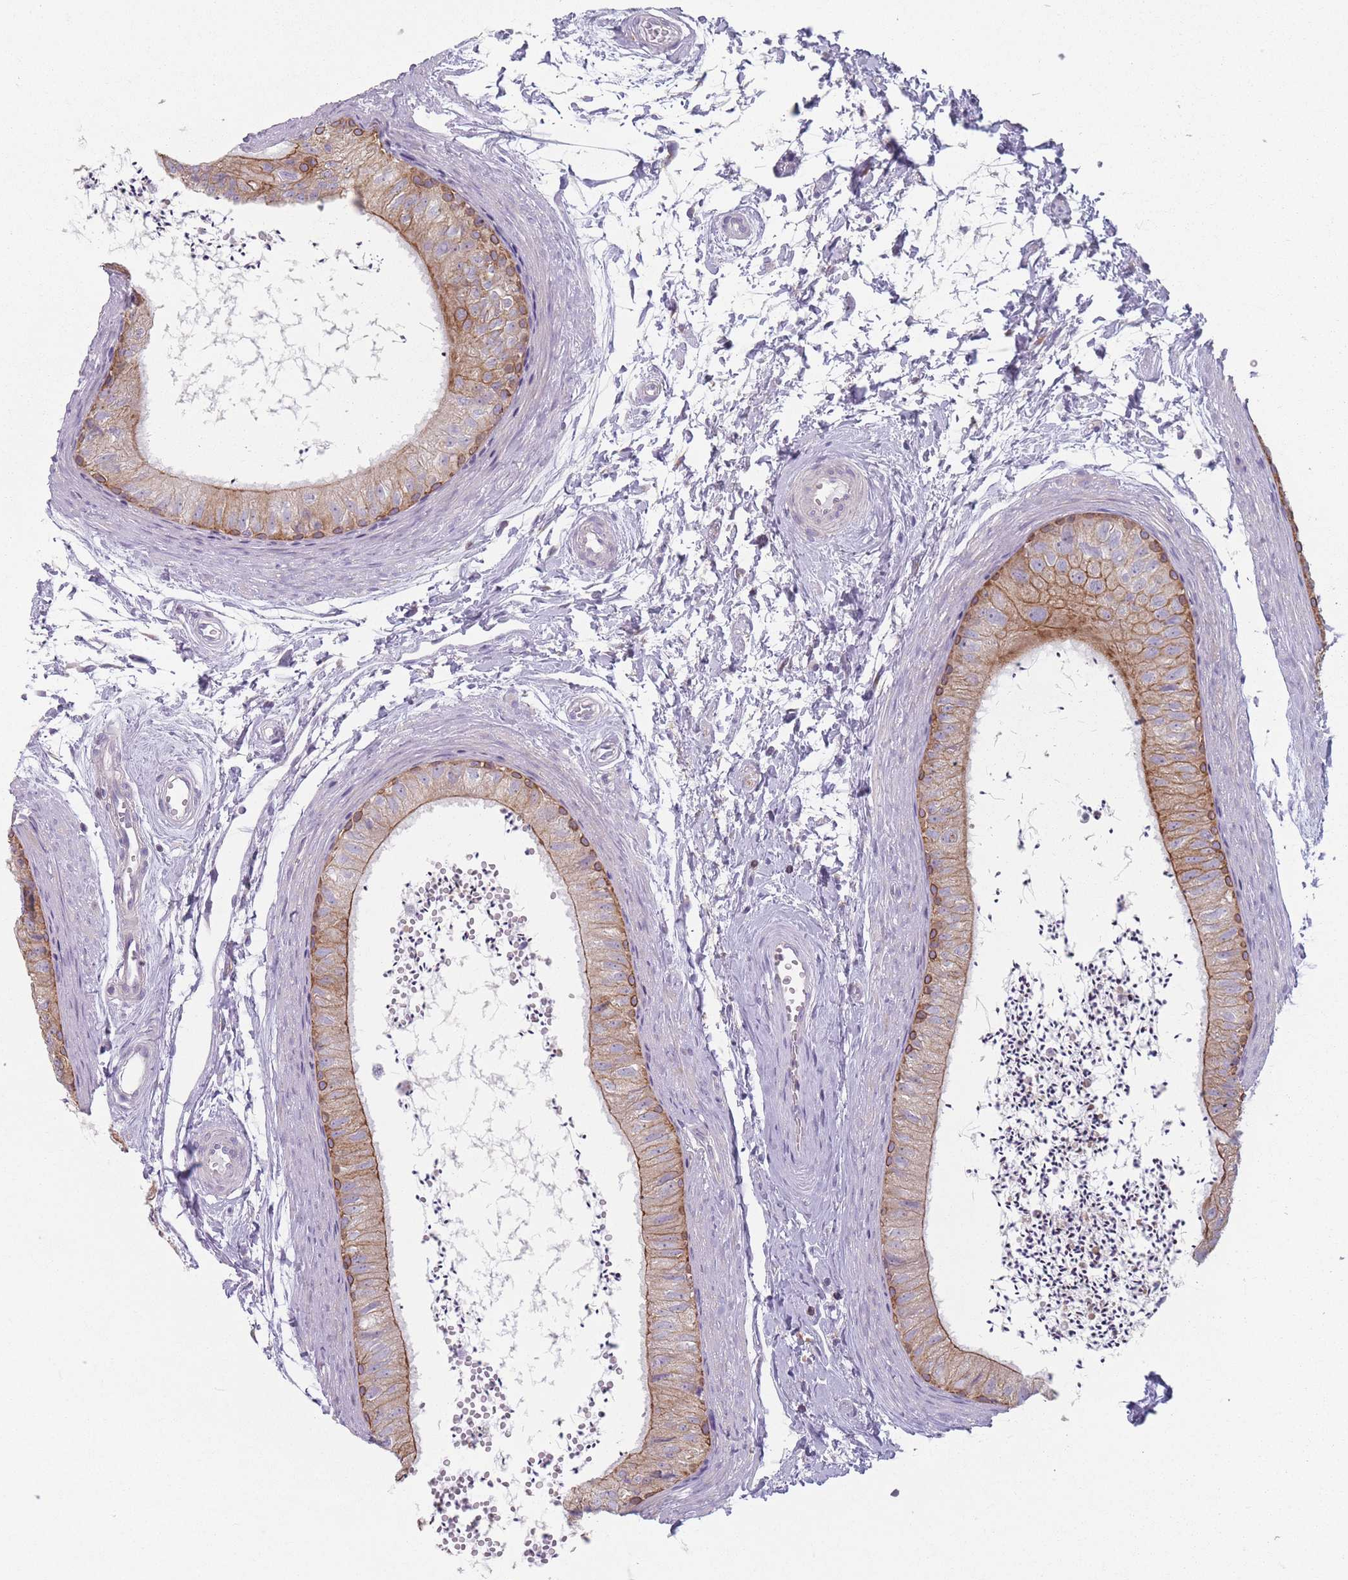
{"staining": {"intensity": "moderate", "quantity": ">75%", "location": "cytoplasmic/membranous"}, "tissue": "epididymis", "cell_type": "Glandular cells", "image_type": "normal", "snomed": [{"axis": "morphology", "description": "Normal tissue, NOS"}, {"axis": "topography", "description": "Epididymis"}], "caption": "Protein staining by IHC exhibits moderate cytoplasmic/membranous staining in about >75% of glandular cells in benign epididymis. The staining is performed using DAB (3,3'-diaminobenzidine) brown chromogen to label protein expression. The nuclei are counter-stained blue using hematoxylin.", "gene": "HSBP1L1", "patient": {"sex": "male", "age": 56}}